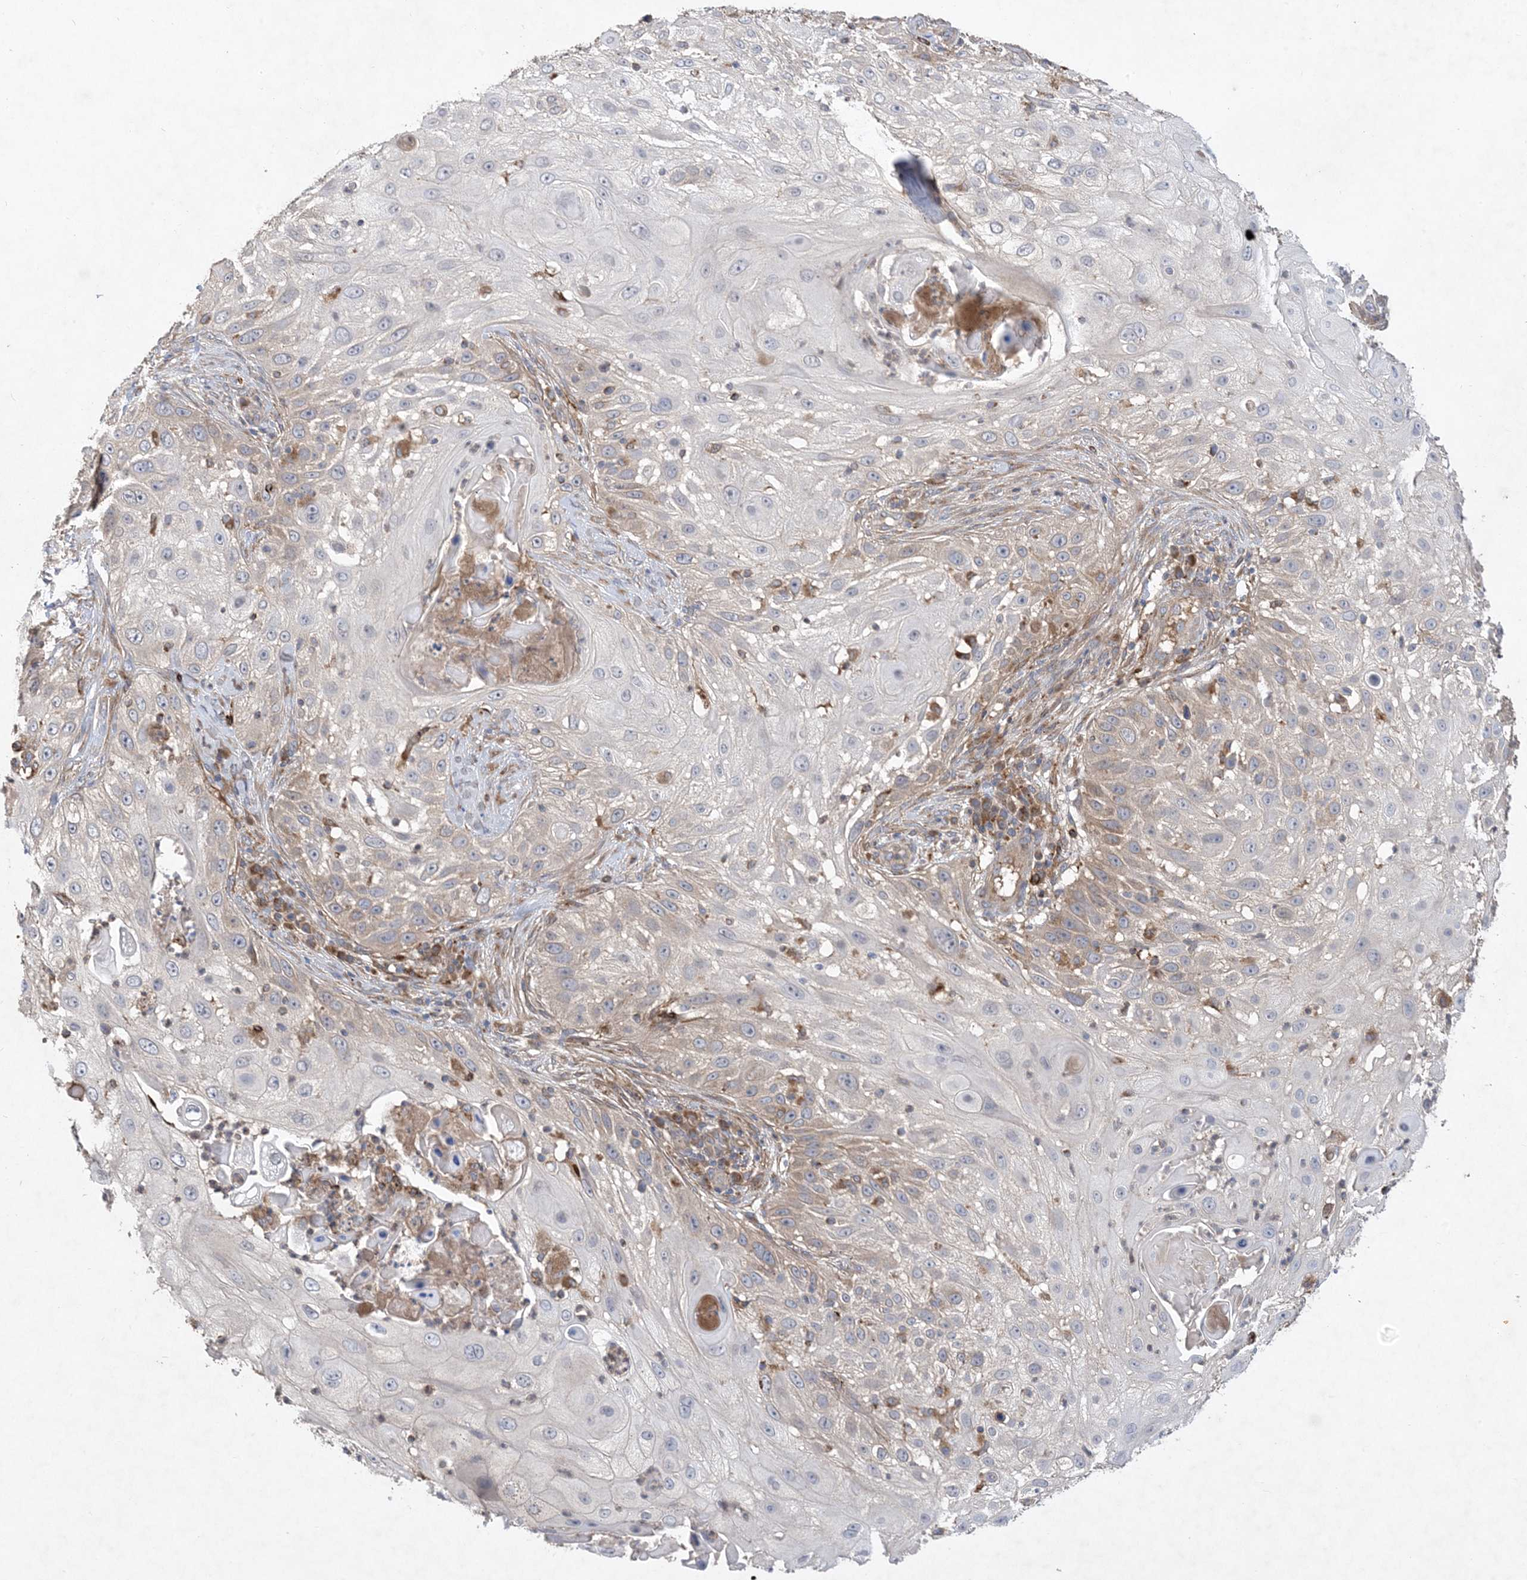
{"staining": {"intensity": "weak", "quantity": "<25%", "location": "cytoplasmic/membranous"}, "tissue": "skin cancer", "cell_type": "Tumor cells", "image_type": "cancer", "snomed": [{"axis": "morphology", "description": "Squamous cell carcinoma, NOS"}, {"axis": "topography", "description": "Skin"}], "caption": "Tumor cells show no significant positivity in skin squamous cell carcinoma. (Brightfield microscopy of DAB immunohistochemistry (IHC) at high magnification).", "gene": "MASP2", "patient": {"sex": "female", "age": 44}}